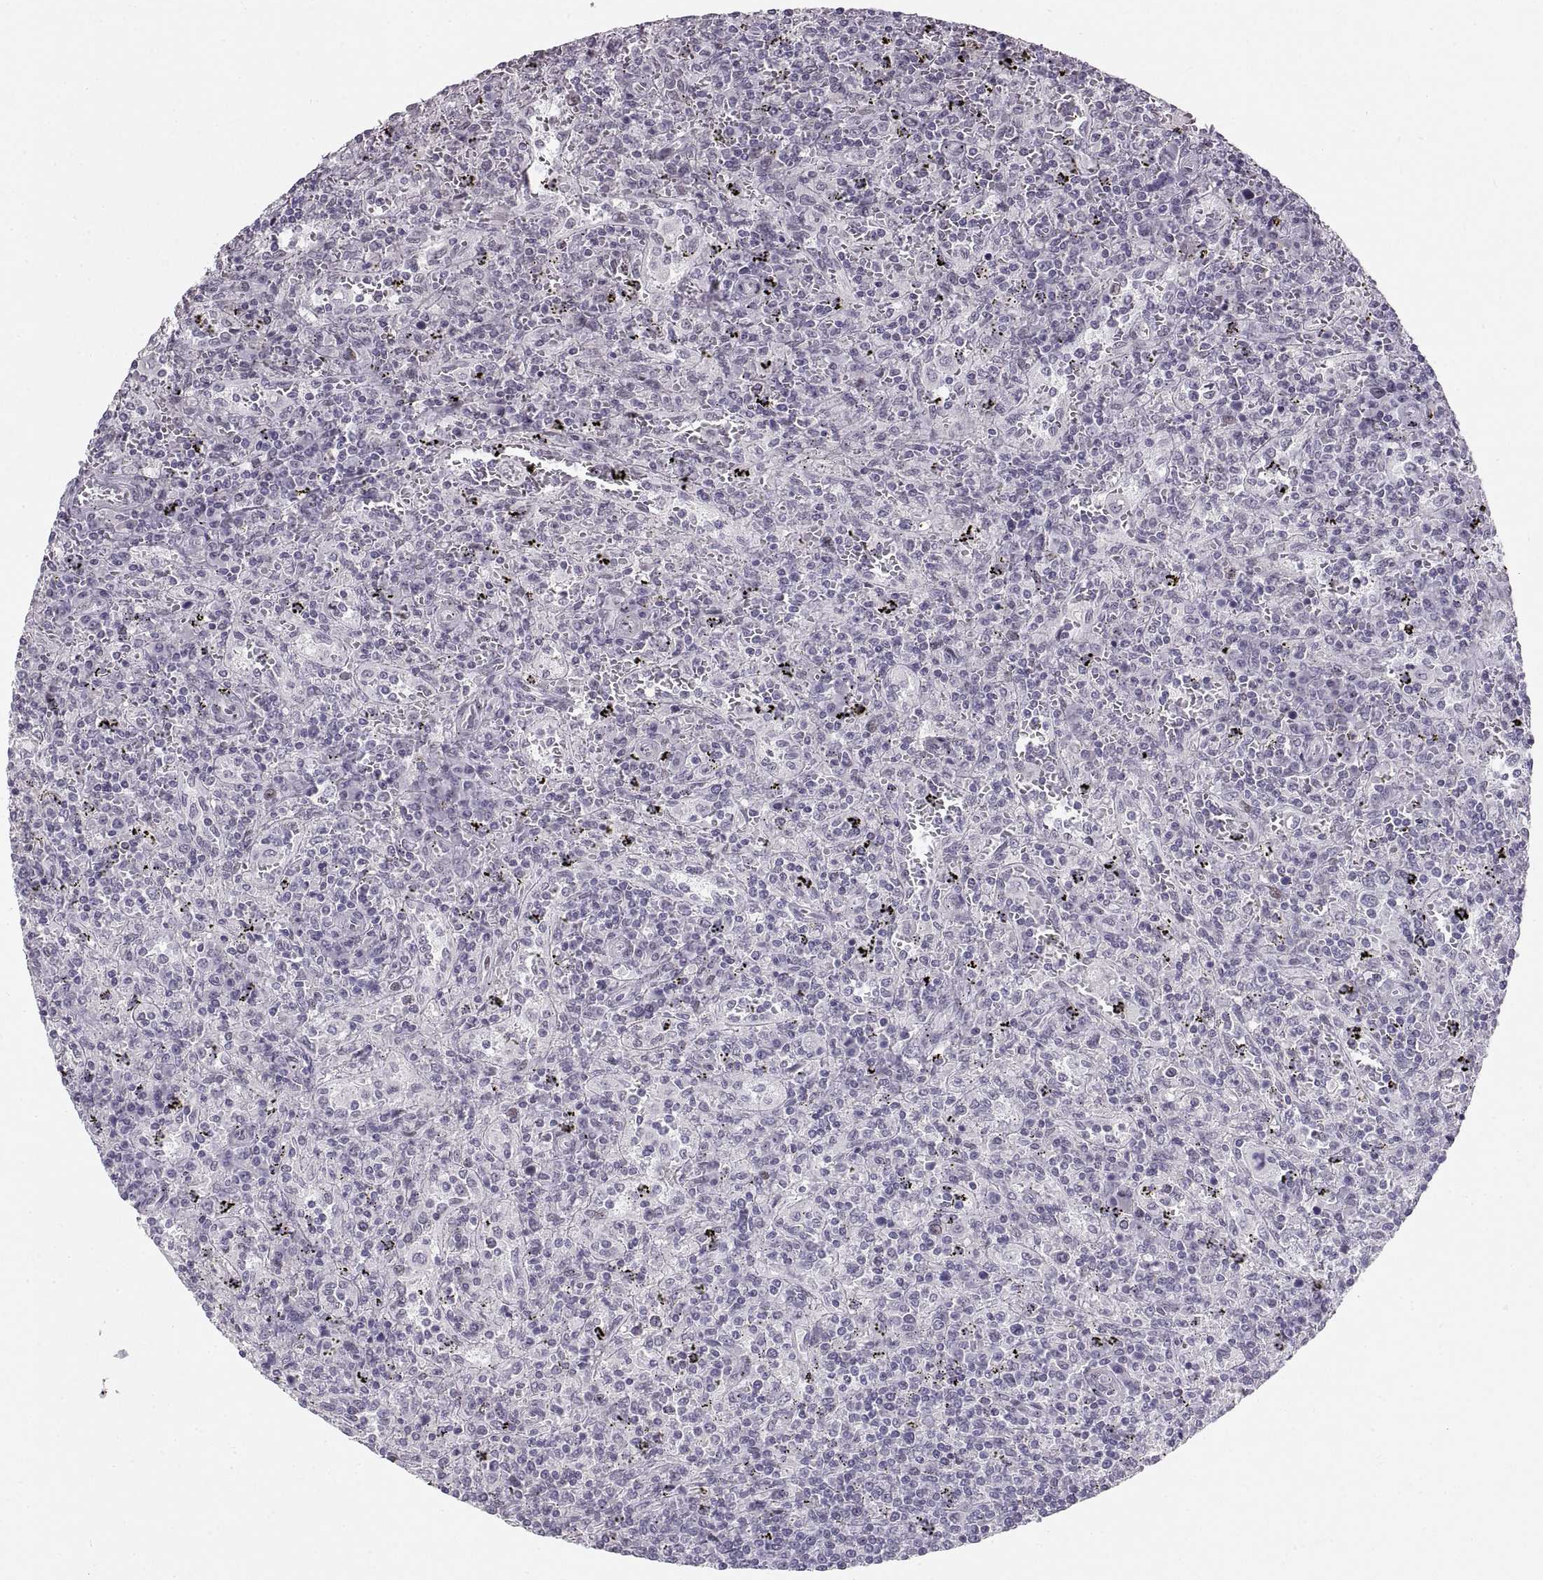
{"staining": {"intensity": "negative", "quantity": "none", "location": "none"}, "tissue": "lymphoma", "cell_type": "Tumor cells", "image_type": "cancer", "snomed": [{"axis": "morphology", "description": "Malignant lymphoma, non-Hodgkin's type, Low grade"}, {"axis": "topography", "description": "Spleen"}], "caption": "Tumor cells show no significant positivity in malignant lymphoma, non-Hodgkin's type (low-grade).", "gene": "NANOS3", "patient": {"sex": "male", "age": 62}}